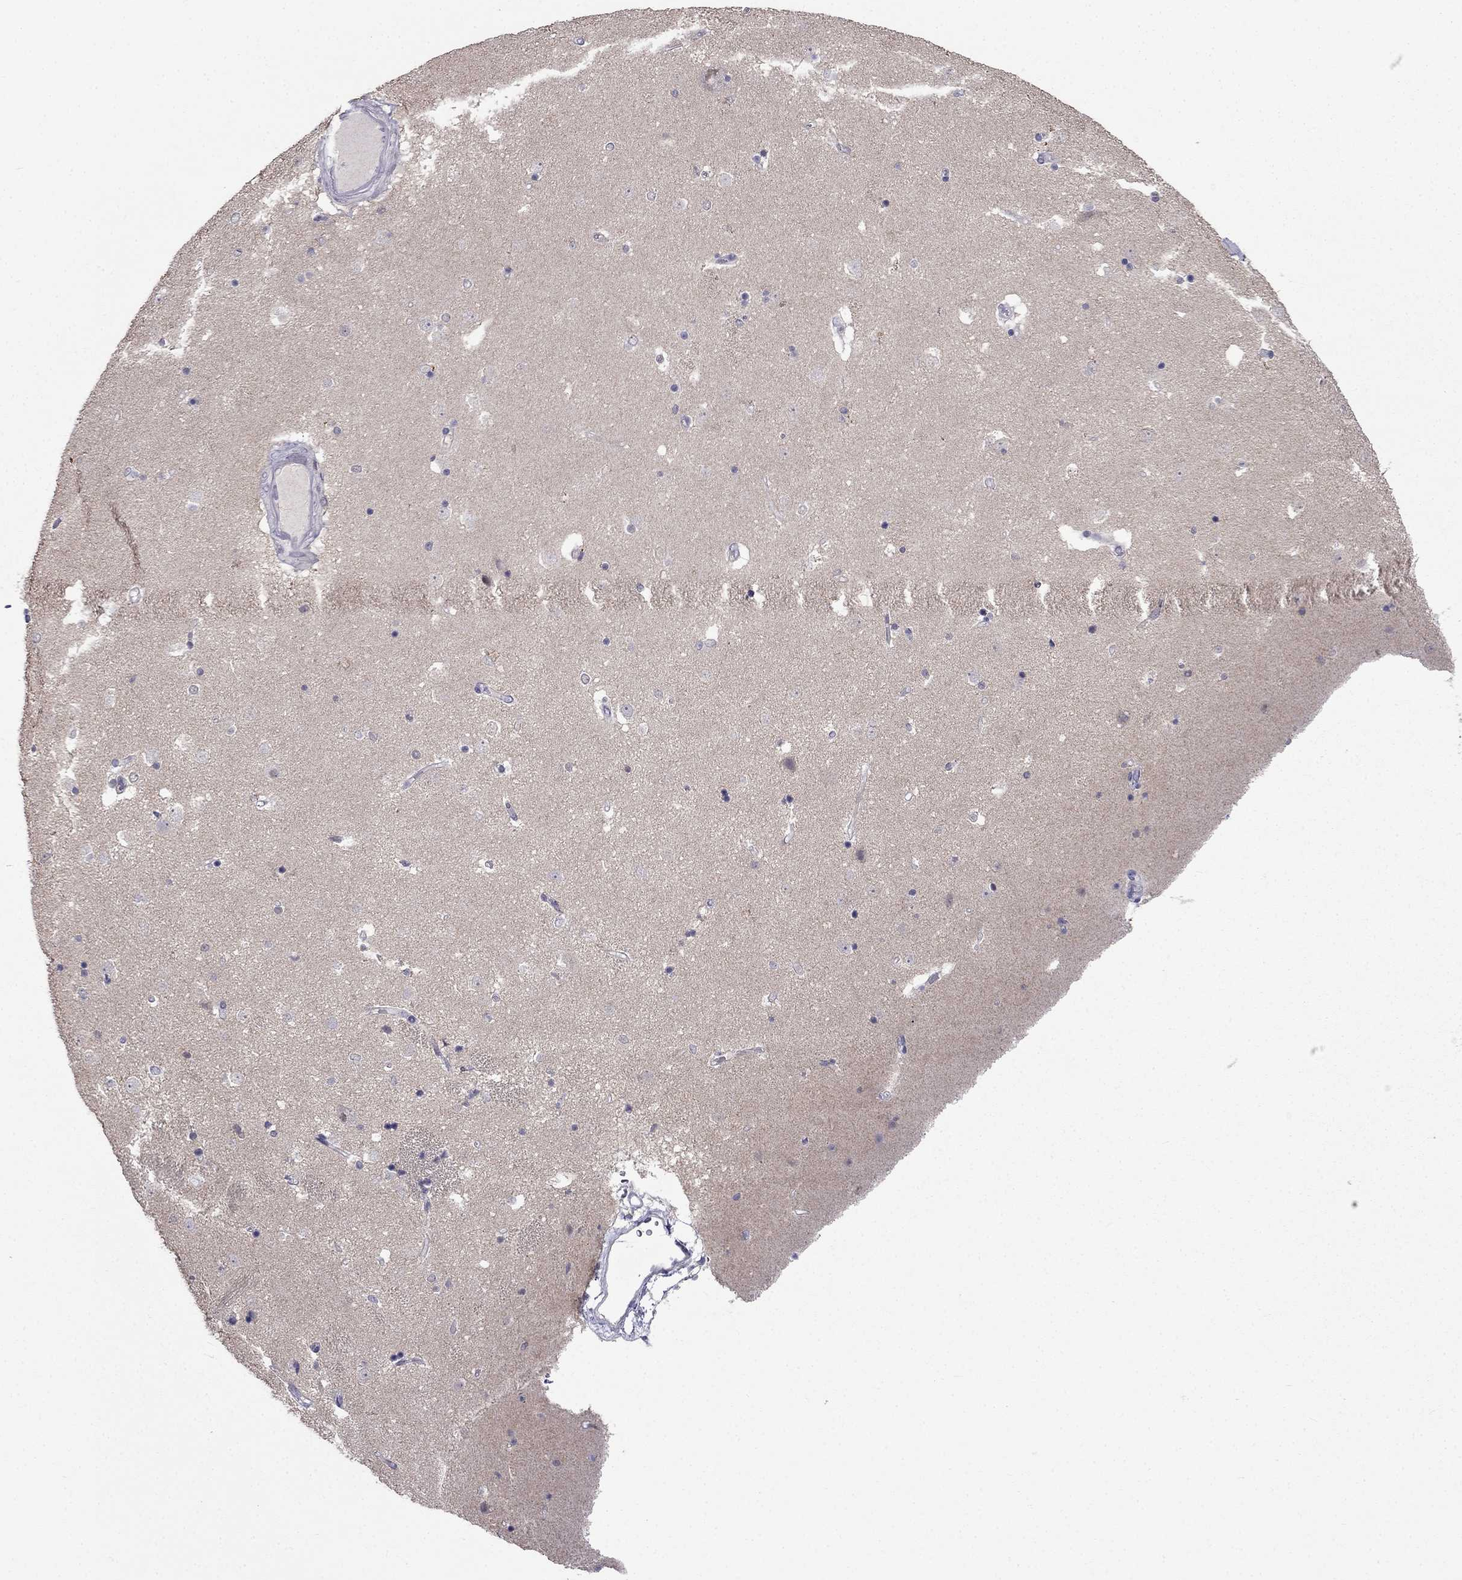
{"staining": {"intensity": "negative", "quantity": "none", "location": "none"}, "tissue": "caudate", "cell_type": "Glial cells", "image_type": "normal", "snomed": [{"axis": "morphology", "description": "Normal tissue, NOS"}, {"axis": "topography", "description": "Lateral ventricle wall"}], "caption": "The histopathology image exhibits no significant positivity in glial cells of caudate. (Brightfield microscopy of DAB immunohistochemistry at high magnification).", "gene": "AQP9", "patient": {"sex": "male", "age": 51}}